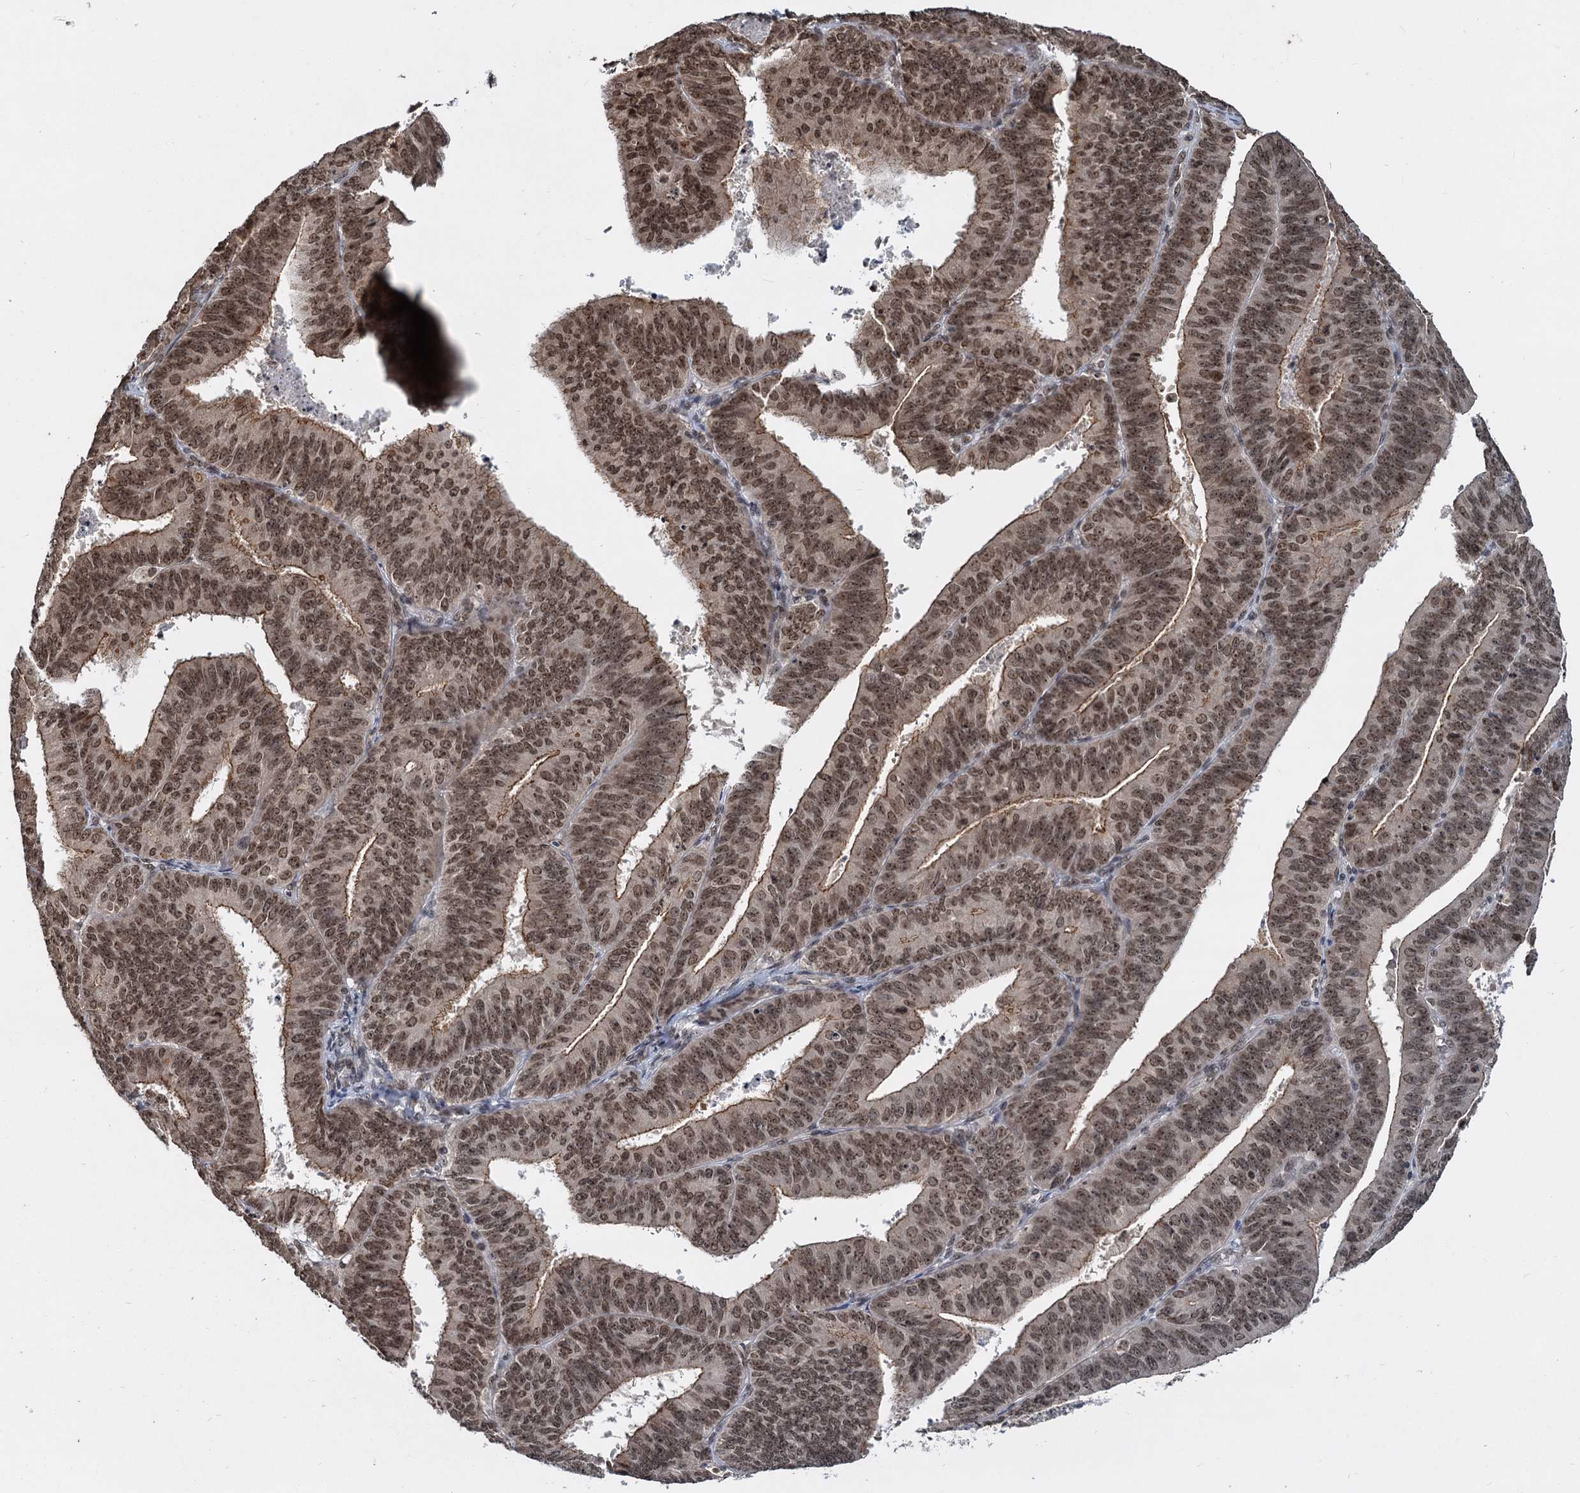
{"staining": {"intensity": "moderate", "quantity": ">75%", "location": "cytoplasmic/membranous,nuclear"}, "tissue": "endometrial cancer", "cell_type": "Tumor cells", "image_type": "cancer", "snomed": [{"axis": "morphology", "description": "Adenocarcinoma, NOS"}, {"axis": "topography", "description": "Endometrium"}], "caption": "Protein positivity by immunohistochemistry reveals moderate cytoplasmic/membranous and nuclear expression in about >75% of tumor cells in adenocarcinoma (endometrial). (Brightfield microscopy of DAB IHC at high magnification).", "gene": "FAM216B", "patient": {"sex": "female", "age": 73}}